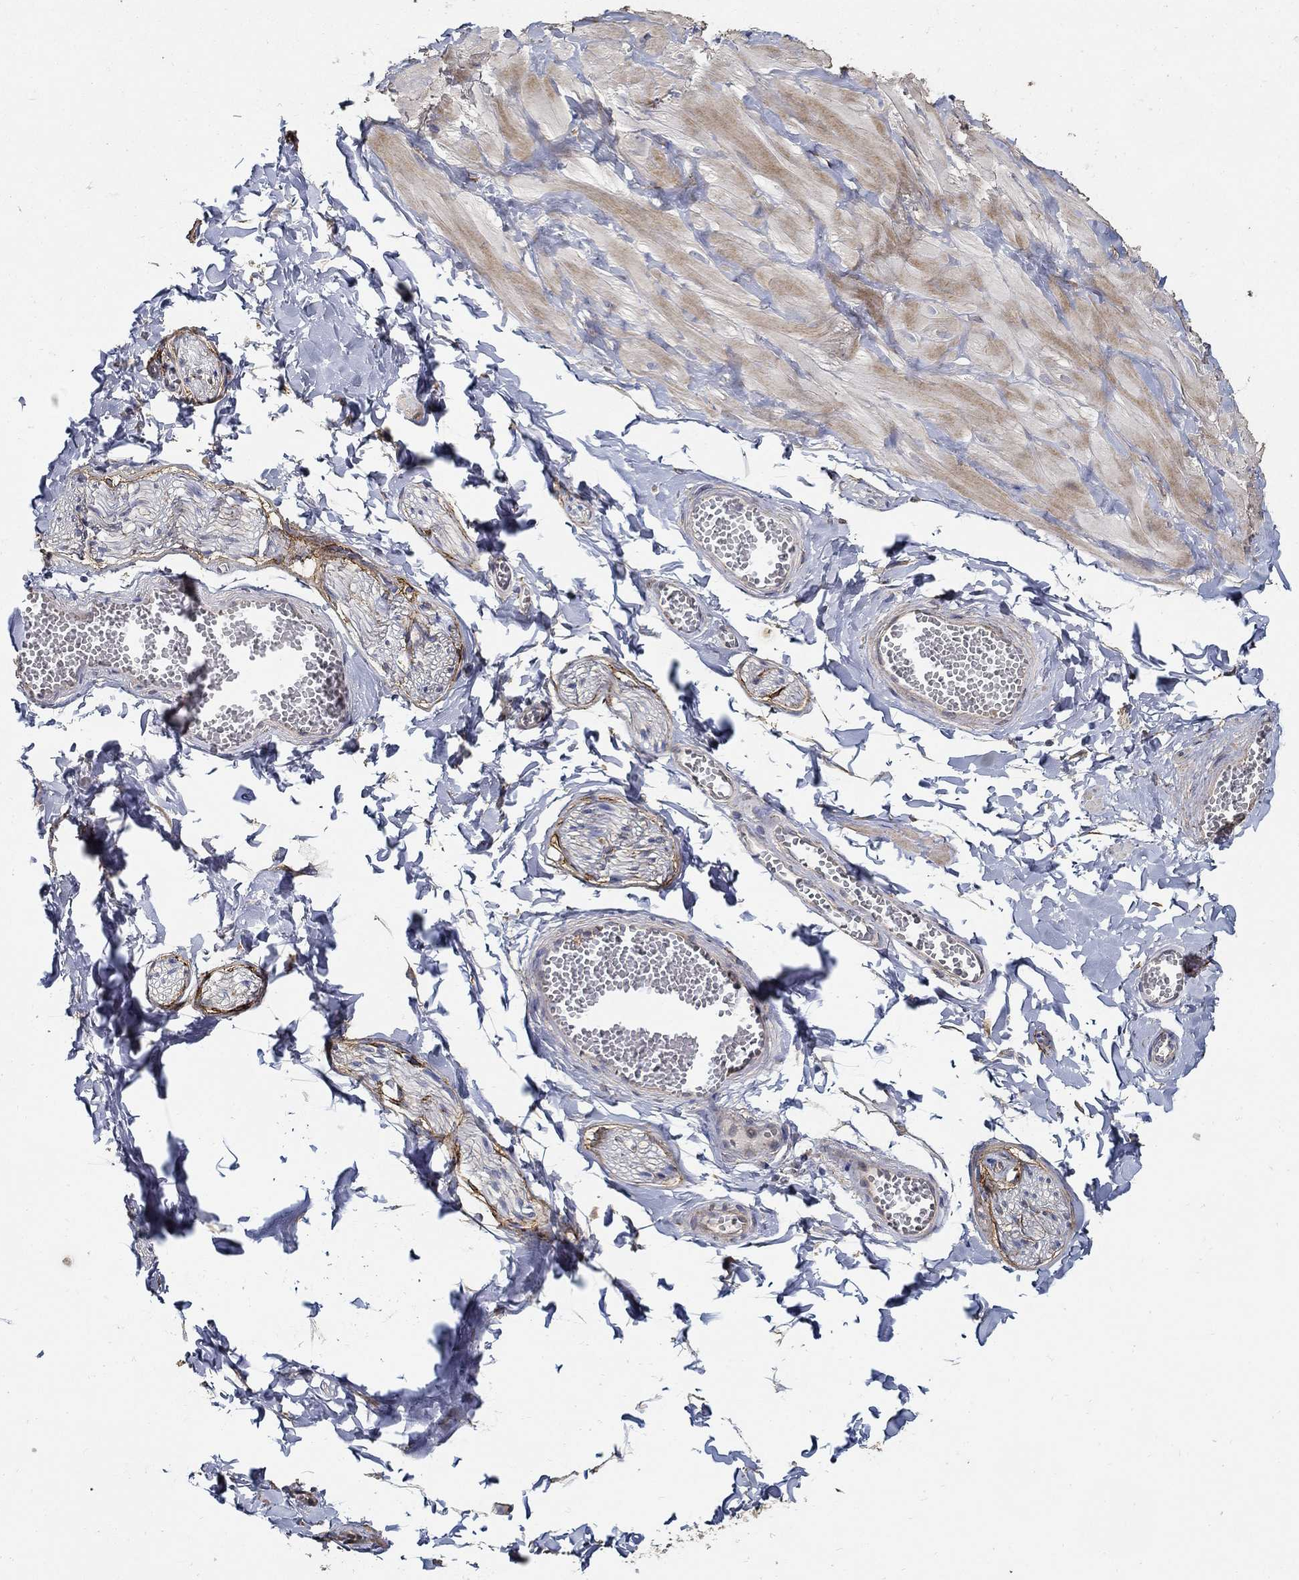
{"staining": {"intensity": "negative", "quantity": "none", "location": "none"}, "tissue": "adipose tissue", "cell_type": "Adipocytes", "image_type": "normal", "snomed": [{"axis": "morphology", "description": "Normal tissue, NOS"}, {"axis": "topography", "description": "Smooth muscle"}, {"axis": "topography", "description": "Peripheral nerve tissue"}], "caption": "The histopathology image reveals no staining of adipocytes in normal adipose tissue. (DAB immunohistochemistry (IHC), high magnification).", "gene": "EMILIN3", "patient": {"sex": "male", "age": 22}}